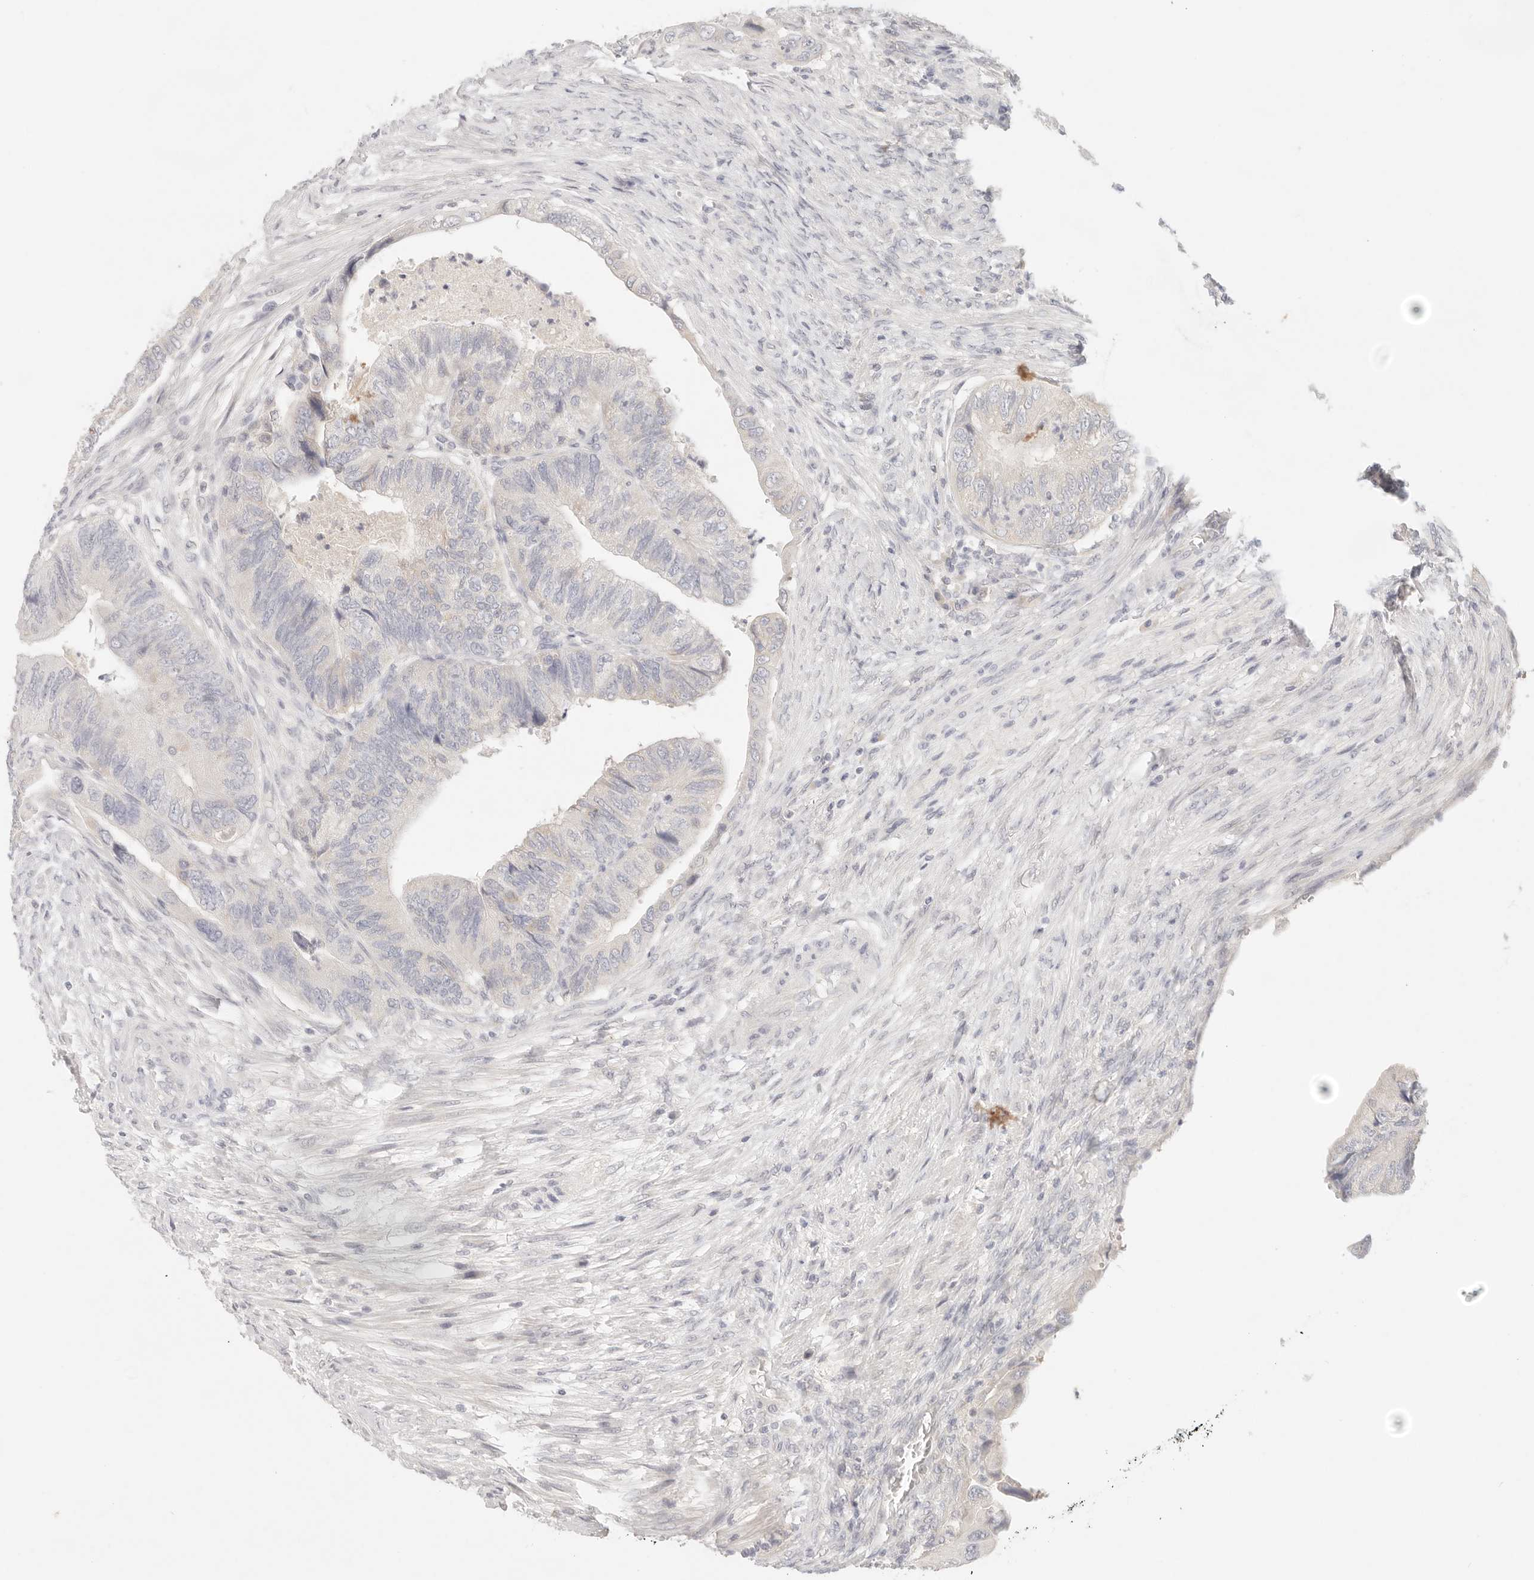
{"staining": {"intensity": "negative", "quantity": "none", "location": "none"}, "tissue": "colorectal cancer", "cell_type": "Tumor cells", "image_type": "cancer", "snomed": [{"axis": "morphology", "description": "Adenocarcinoma, NOS"}, {"axis": "topography", "description": "Rectum"}], "caption": "Immunohistochemistry of colorectal cancer (adenocarcinoma) reveals no staining in tumor cells.", "gene": "SPHK1", "patient": {"sex": "male", "age": 63}}